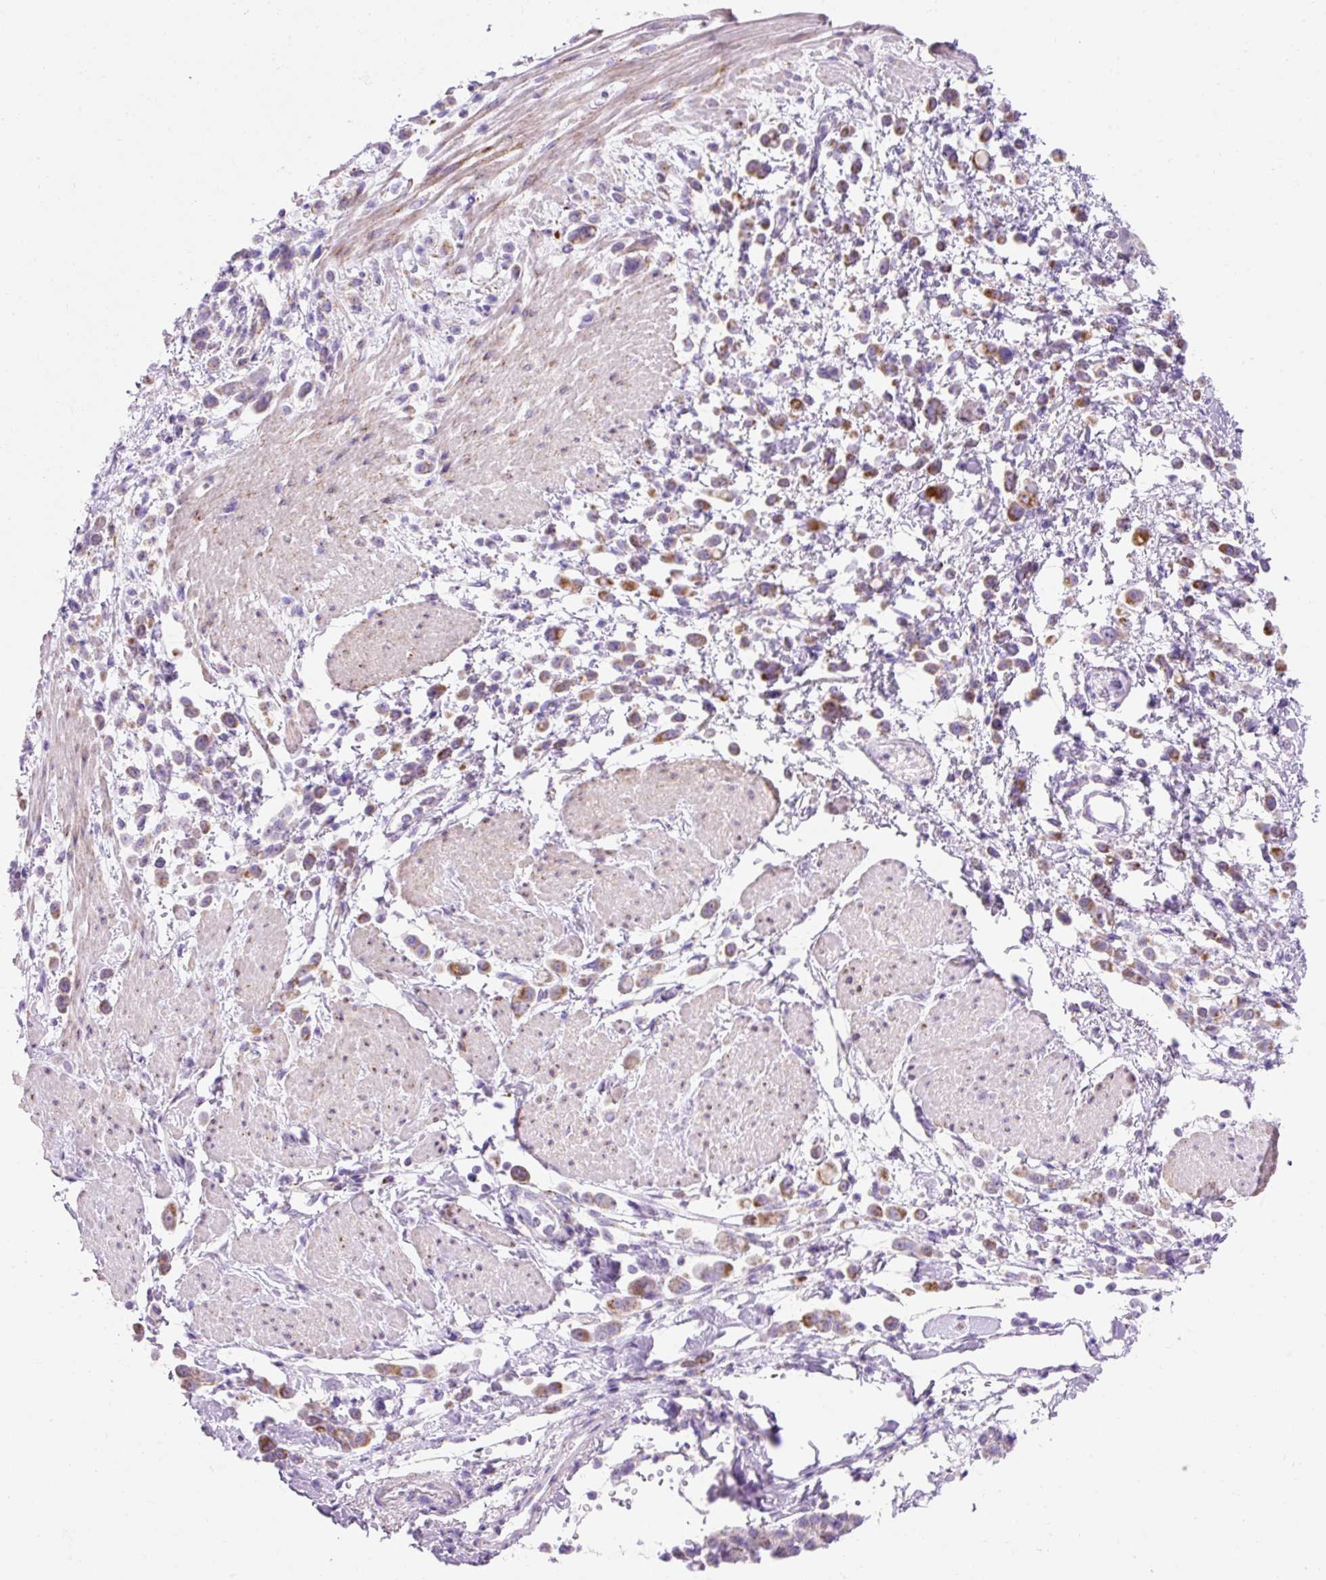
{"staining": {"intensity": "moderate", "quantity": ">75%", "location": "cytoplasmic/membranous"}, "tissue": "pancreatic cancer", "cell_type": "Tumor cells", "image_type": "cancer", "snomed": [{"axis": "morphology", "description": "Normal tissue, NOS"}, {"axis": "morphology", "description": "Adenocarcinoma, NOS"}, {"axis": "topography", "description": "Pancreas"}], "caption": "About >75% of tumor cells in adenocarcinoma (pancreatic) show moderate cytoplasmic/membranous protein expression as visualized by brown immunohistochemical staining.", "gene": "PLPP2", "patient": {"sex": "female", "age": 64}}